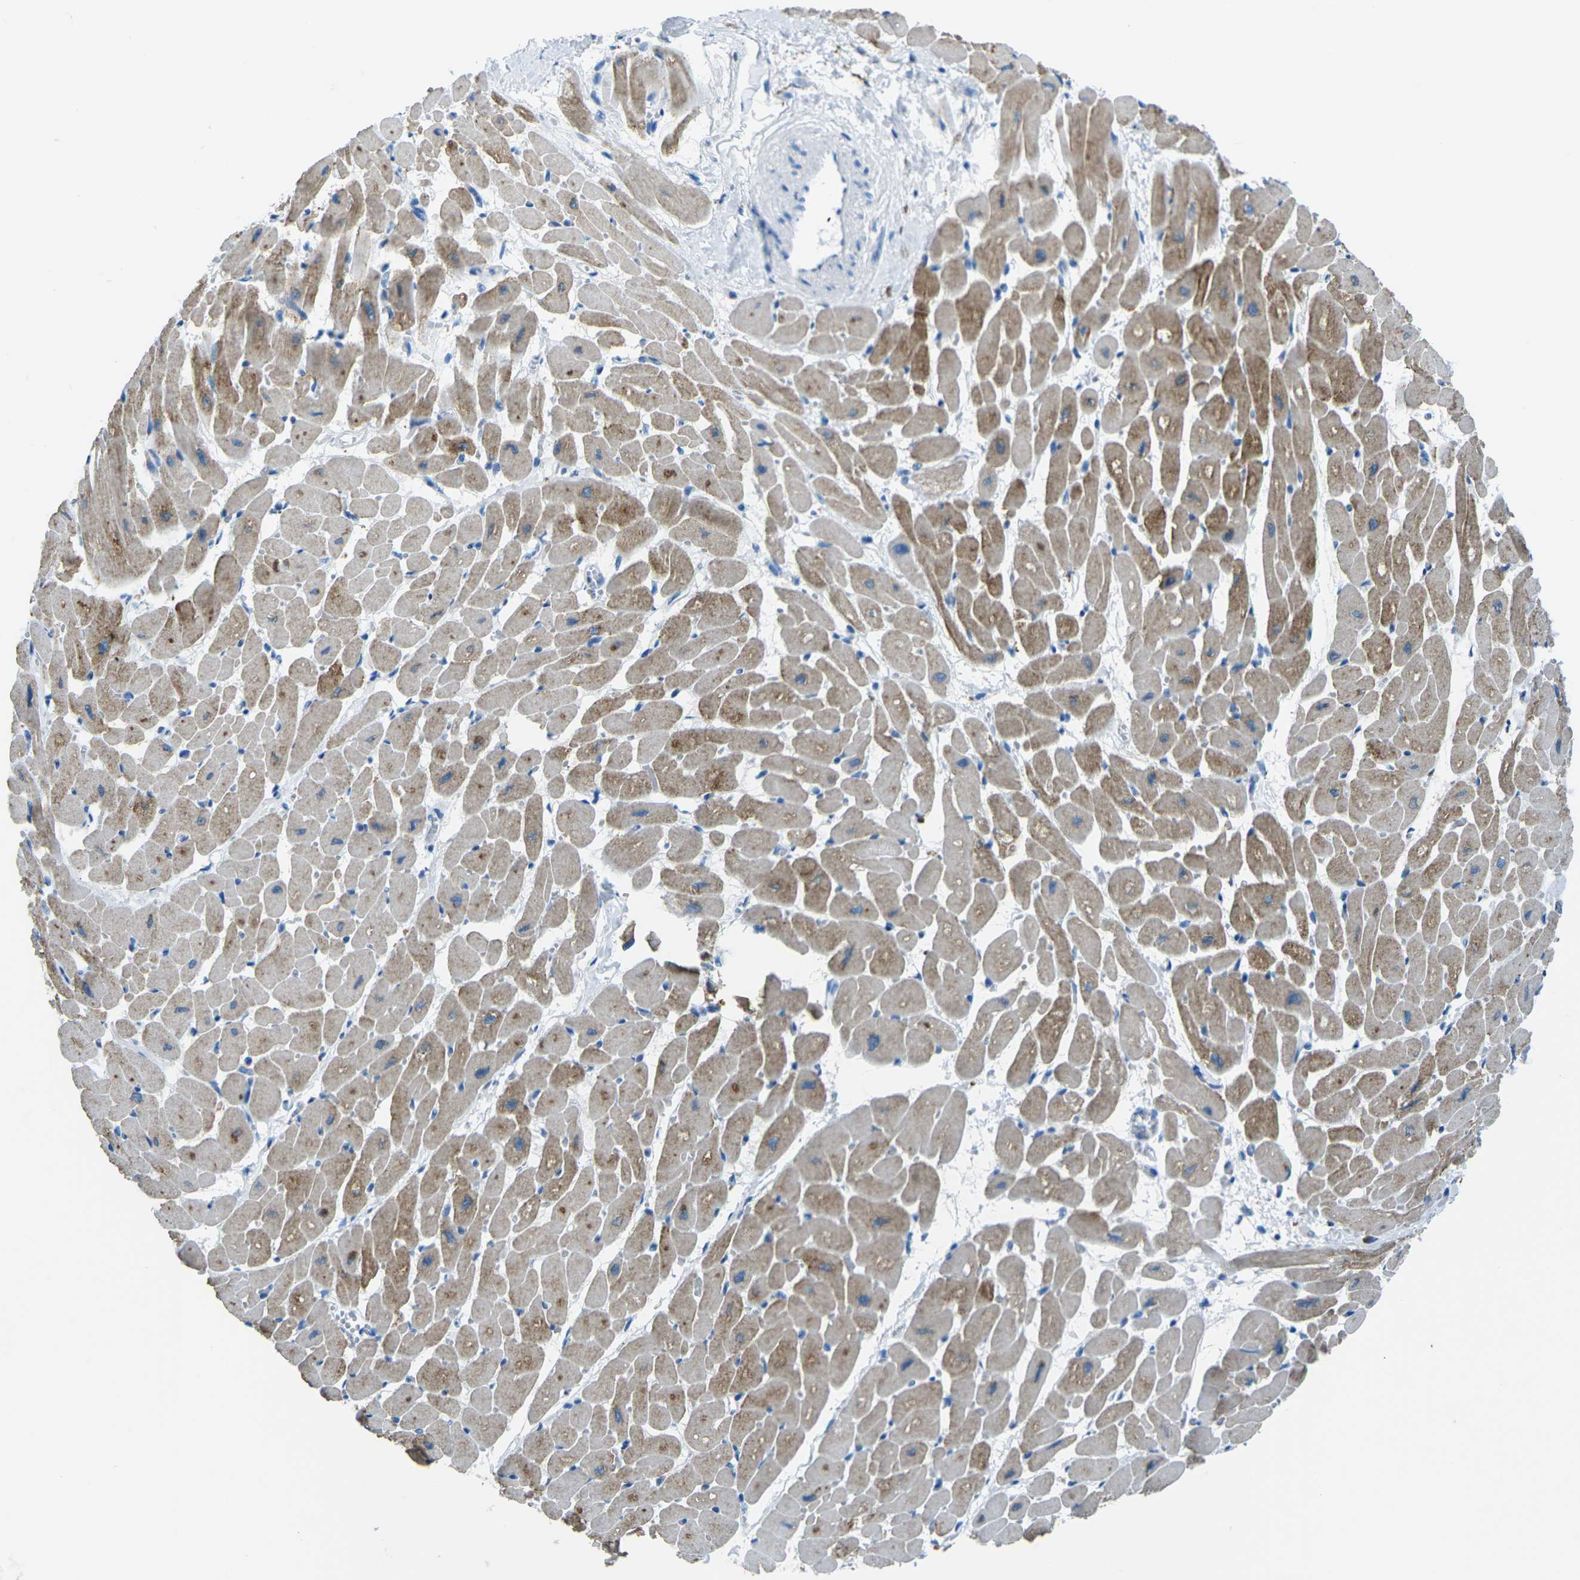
{"staining": {"intensity": "moderate", "quantity": "25%-75%", "location": "cytoplasmic/membranous"}, "tissue": "heart muscle", "cell_type": "Cardiomyocytes", "image_type": "normal", "snomed": [{"axis": "morphology", "description": "Normal tissue, NOS"}, {"axis": "topography", "description": "Heart"}], "caption": "Immunohistochemical staining of benign heart muscle displays medium levels of moderate cytoplasmic/membranous positivity in about 25%-75% of cardiomyocytes. (IHC, brightfield microscopy, high magnification).", "gene": "MYH8", "patient": {"sex": "male", "age": 45}}